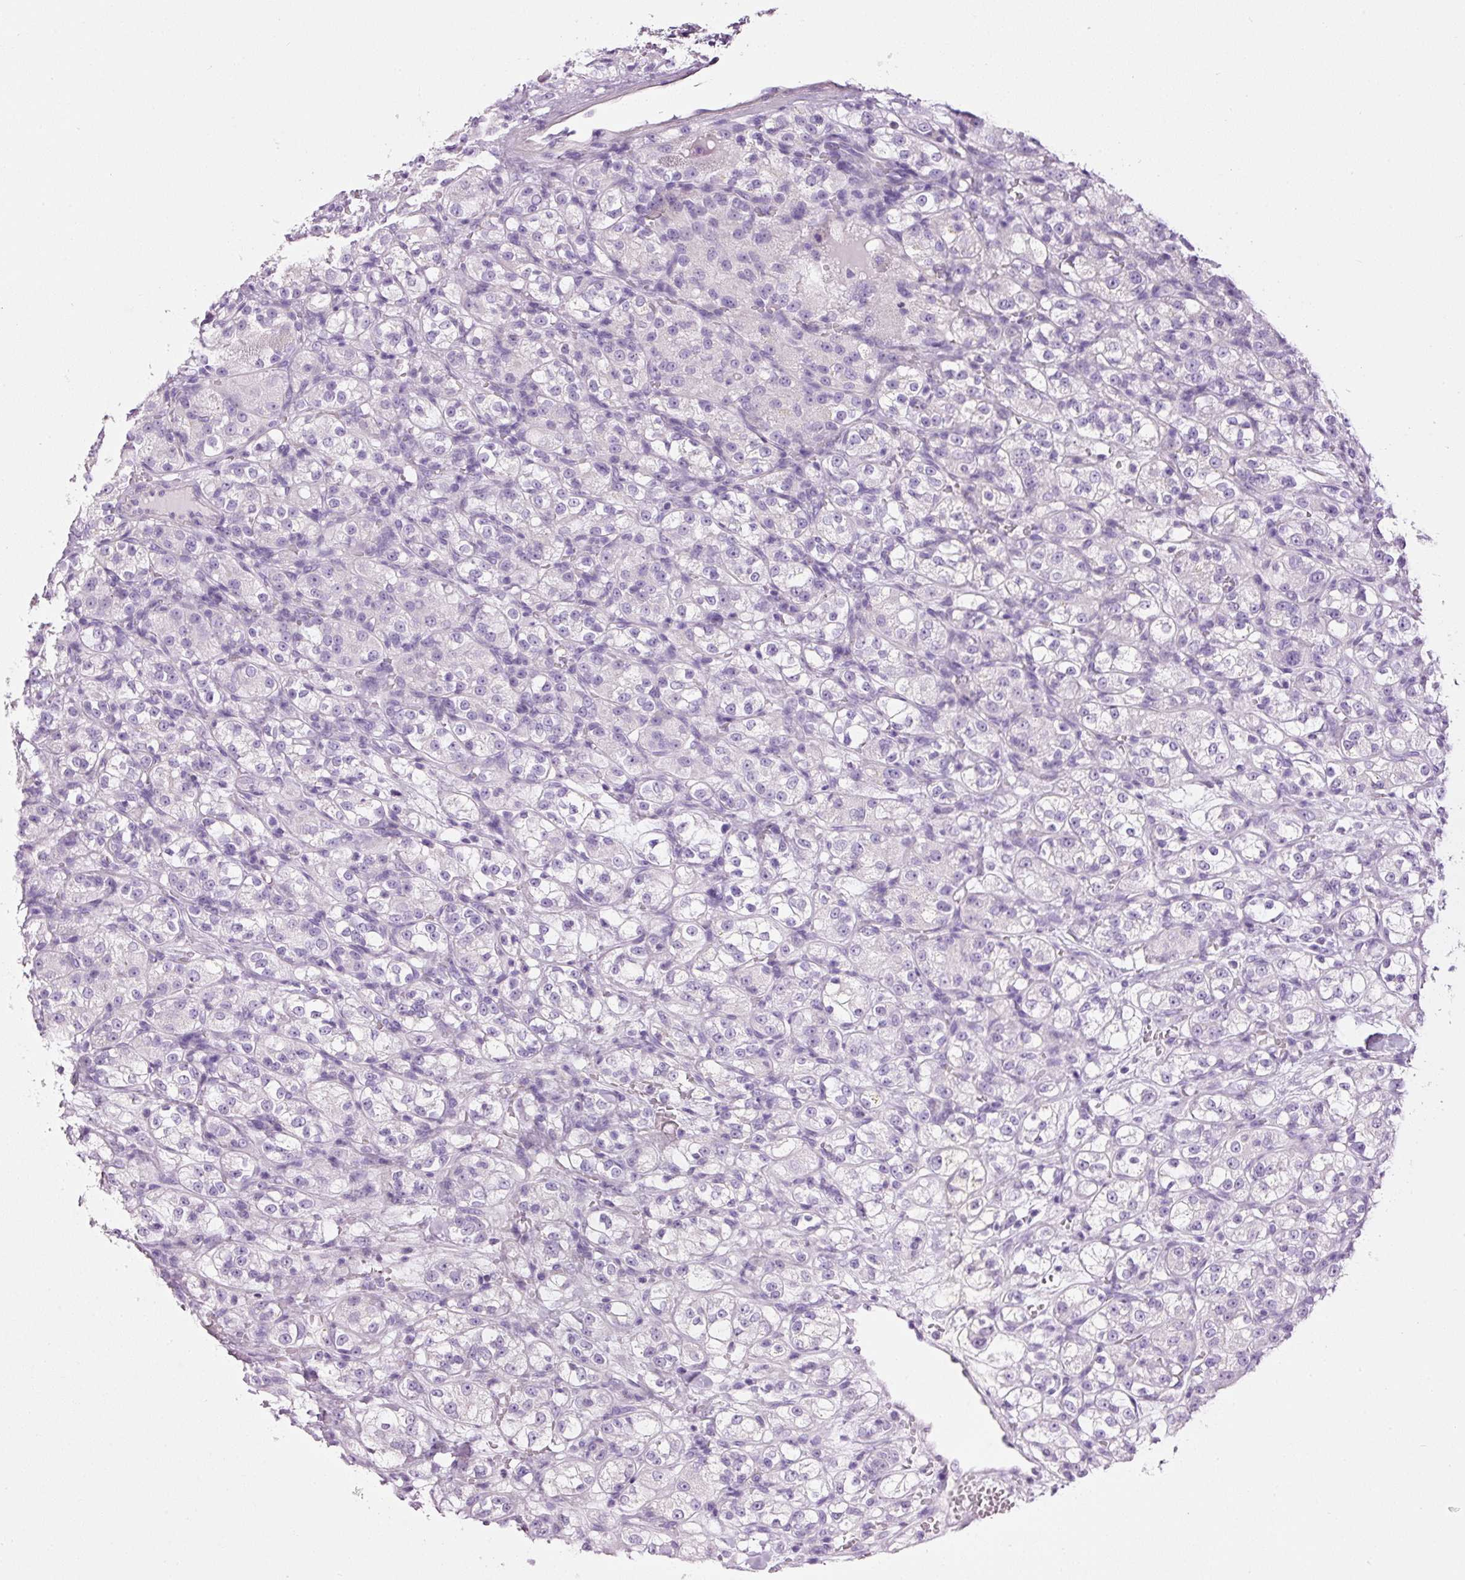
{"staining": {"intensity": "negative", "quantity": "none", "location": "none"}, "tissue": "renal cancer", "cell_type": "Tumor cells", "image_type": "cancer", "snomed": [{"axis": "morphology", "description": "Normal tissue, NOS"}, {"axis": "morphology", "description": "Adenocarcinoma, NOS"}, {"axis": "topography", "description": "Kidney"}], "caption": "Immunohistochemical staining of renal cancer reveals no significant staining in tumor cells. Brightfield microscopy of IHC stained with DAB (3,3'-diaminobenzidine) (brown) and hematoxylin (blue), captured at high magnification.", "gene": "BSND", "patient": {"sex": "male", "age": 61}}